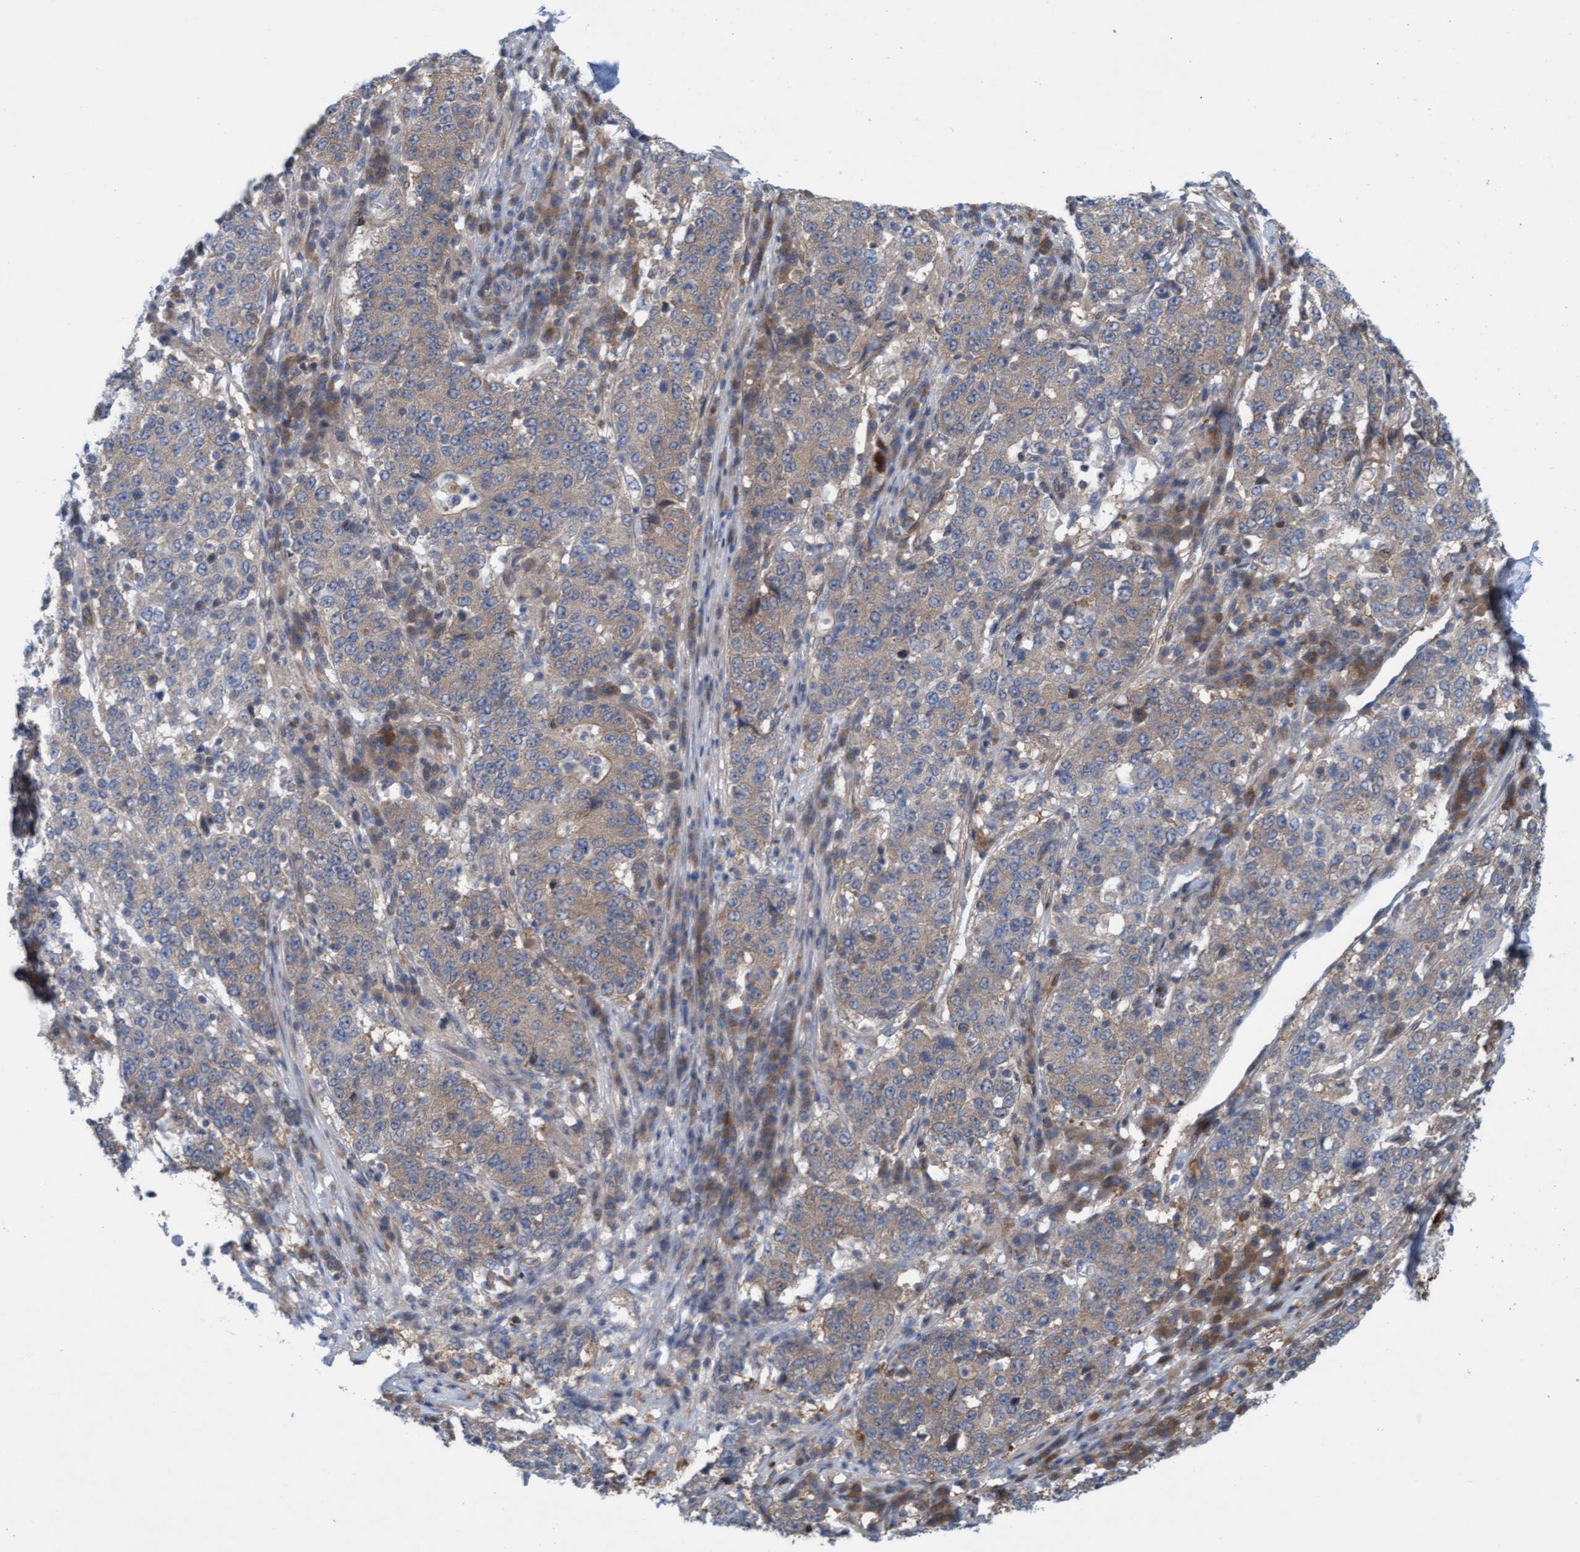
{"staining": {"intensity": "weak", "quantity": "<25%", "location": "cytoplasmic/membranous"}, "tissue": "stomach cancer", "cell_type": "Tumor cells", "image_type": "cancer", "snomed": [{"axis": "morphology", "description": "Adenocarcinoma, NOS"}, {"axis": "topography", "description": "Stomach"}], "caption": "DAB (3,3'-diaminobenzidine) immunohistochemical staining of human stomach cancer (adenocarcinoma) exhibits no significant positivity in tumor cells.", "gene": "KLHL25", "patient": {"sex": "male", "age": 59}}